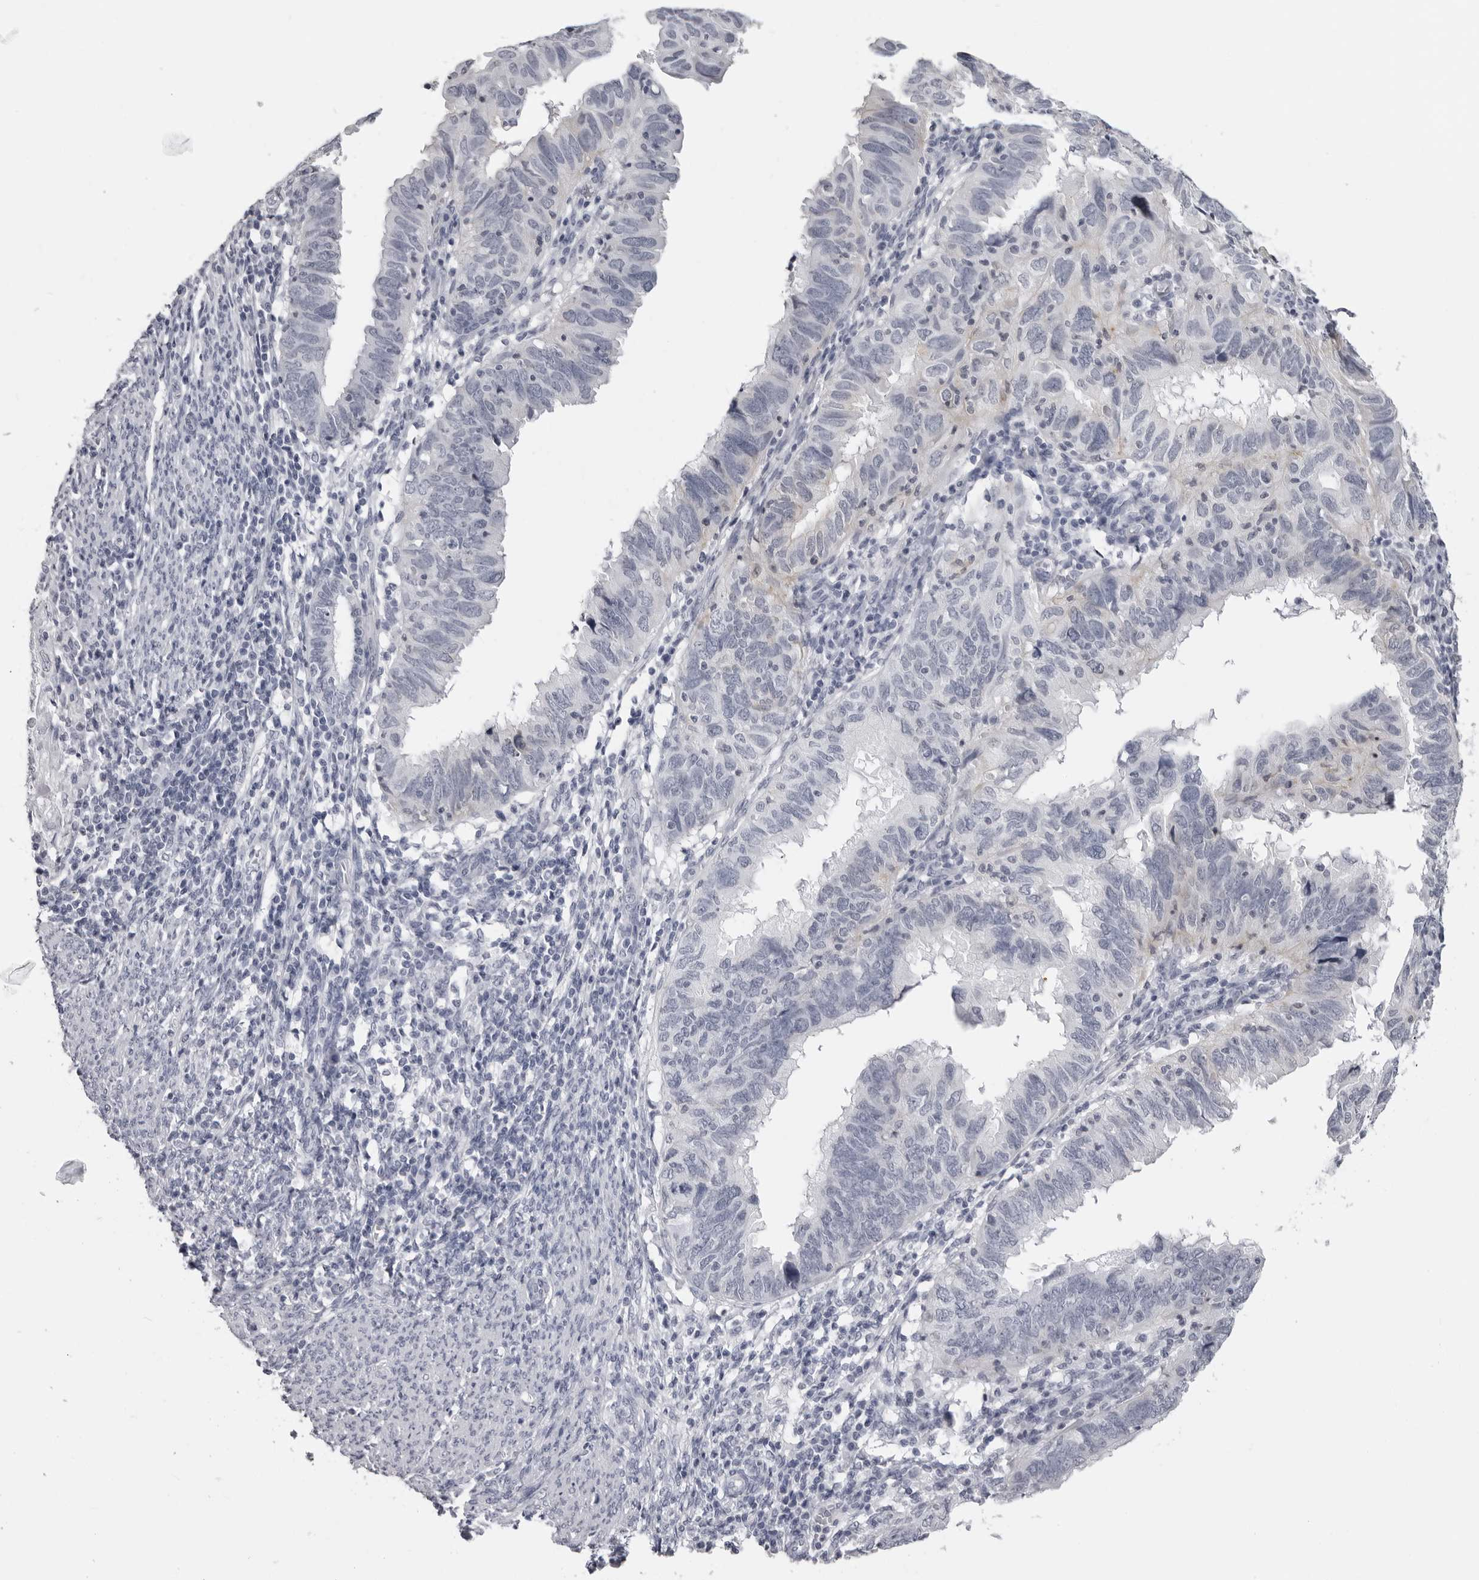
{"staining": {"intensity": "negative", "quantity": "none", "location": "none"}, "tissue": "endometrial cancer", "cell_type": "Tumor cells", "image_type": "cancer", "snomed": [{"axis": "morphology", "description": "Adenocarcinoma, NOS"}, {"axis": "topography", "description": "Uterus"}], "caption": "High magnification brightfield microscopy of endometrial cancer stained with DAB (brown) and counterstained with hematoxylin (blue): tumor cells show no significant staining.", "gene": "DNALI1", "patient": {"sex": "female", "age": 77}}